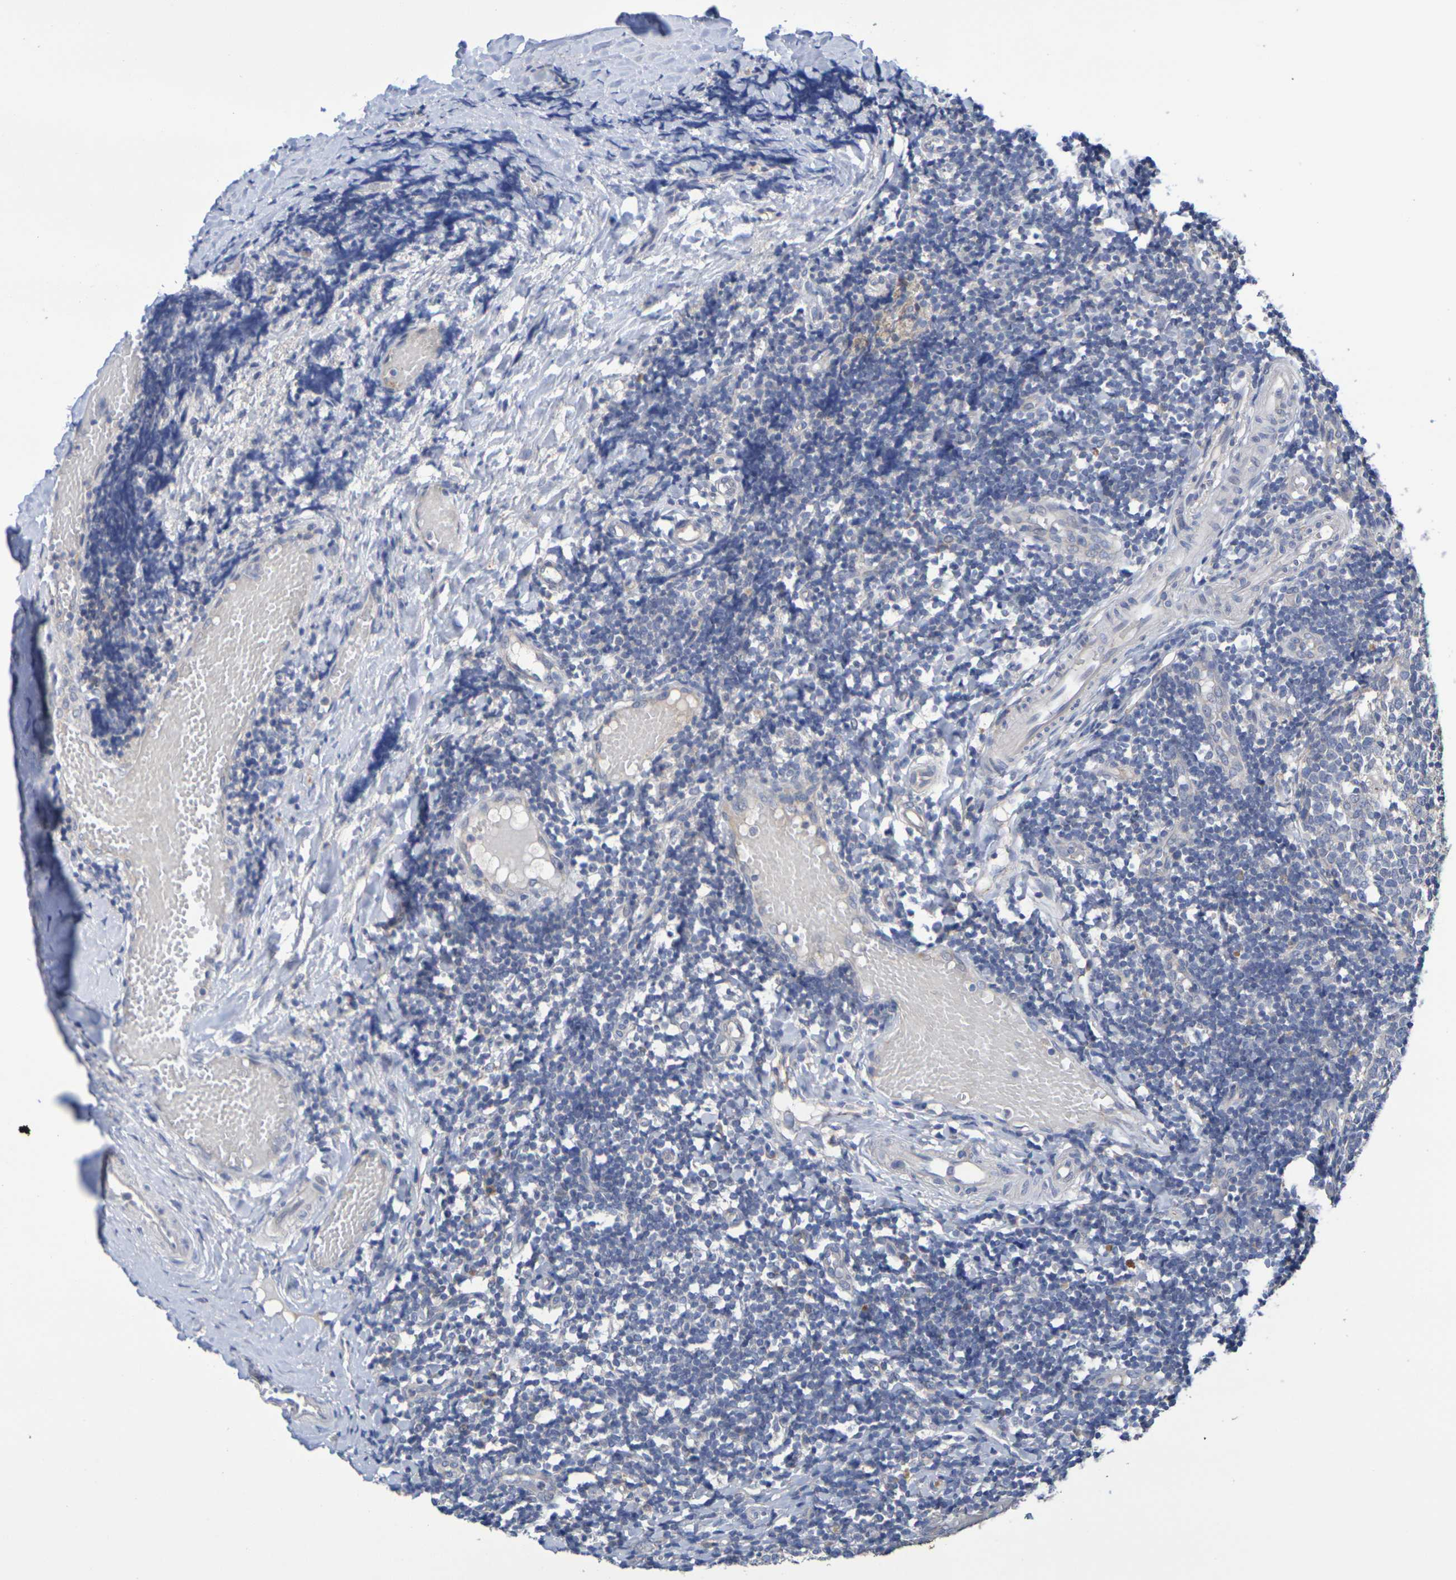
{"staining": {"intensity": "weak", "quantity": "<25%", "location": "cytoplasmic/membranous"}, "tissue": "tonsil", "cell_type": "Germinal center cells", "image_type": "normal", "snomed": [{"axis": "morphology", "description": "Normal tissue, NOS"}, {"axis": "topography", "description": "Tonsil"}], "caption": "IHC micrograph of normal tonsil stained for a protein (brown), which exhibits no staining in germinal center cells.", "gene": "SDC4", "patient": {"sex": "female", "age": 19}}